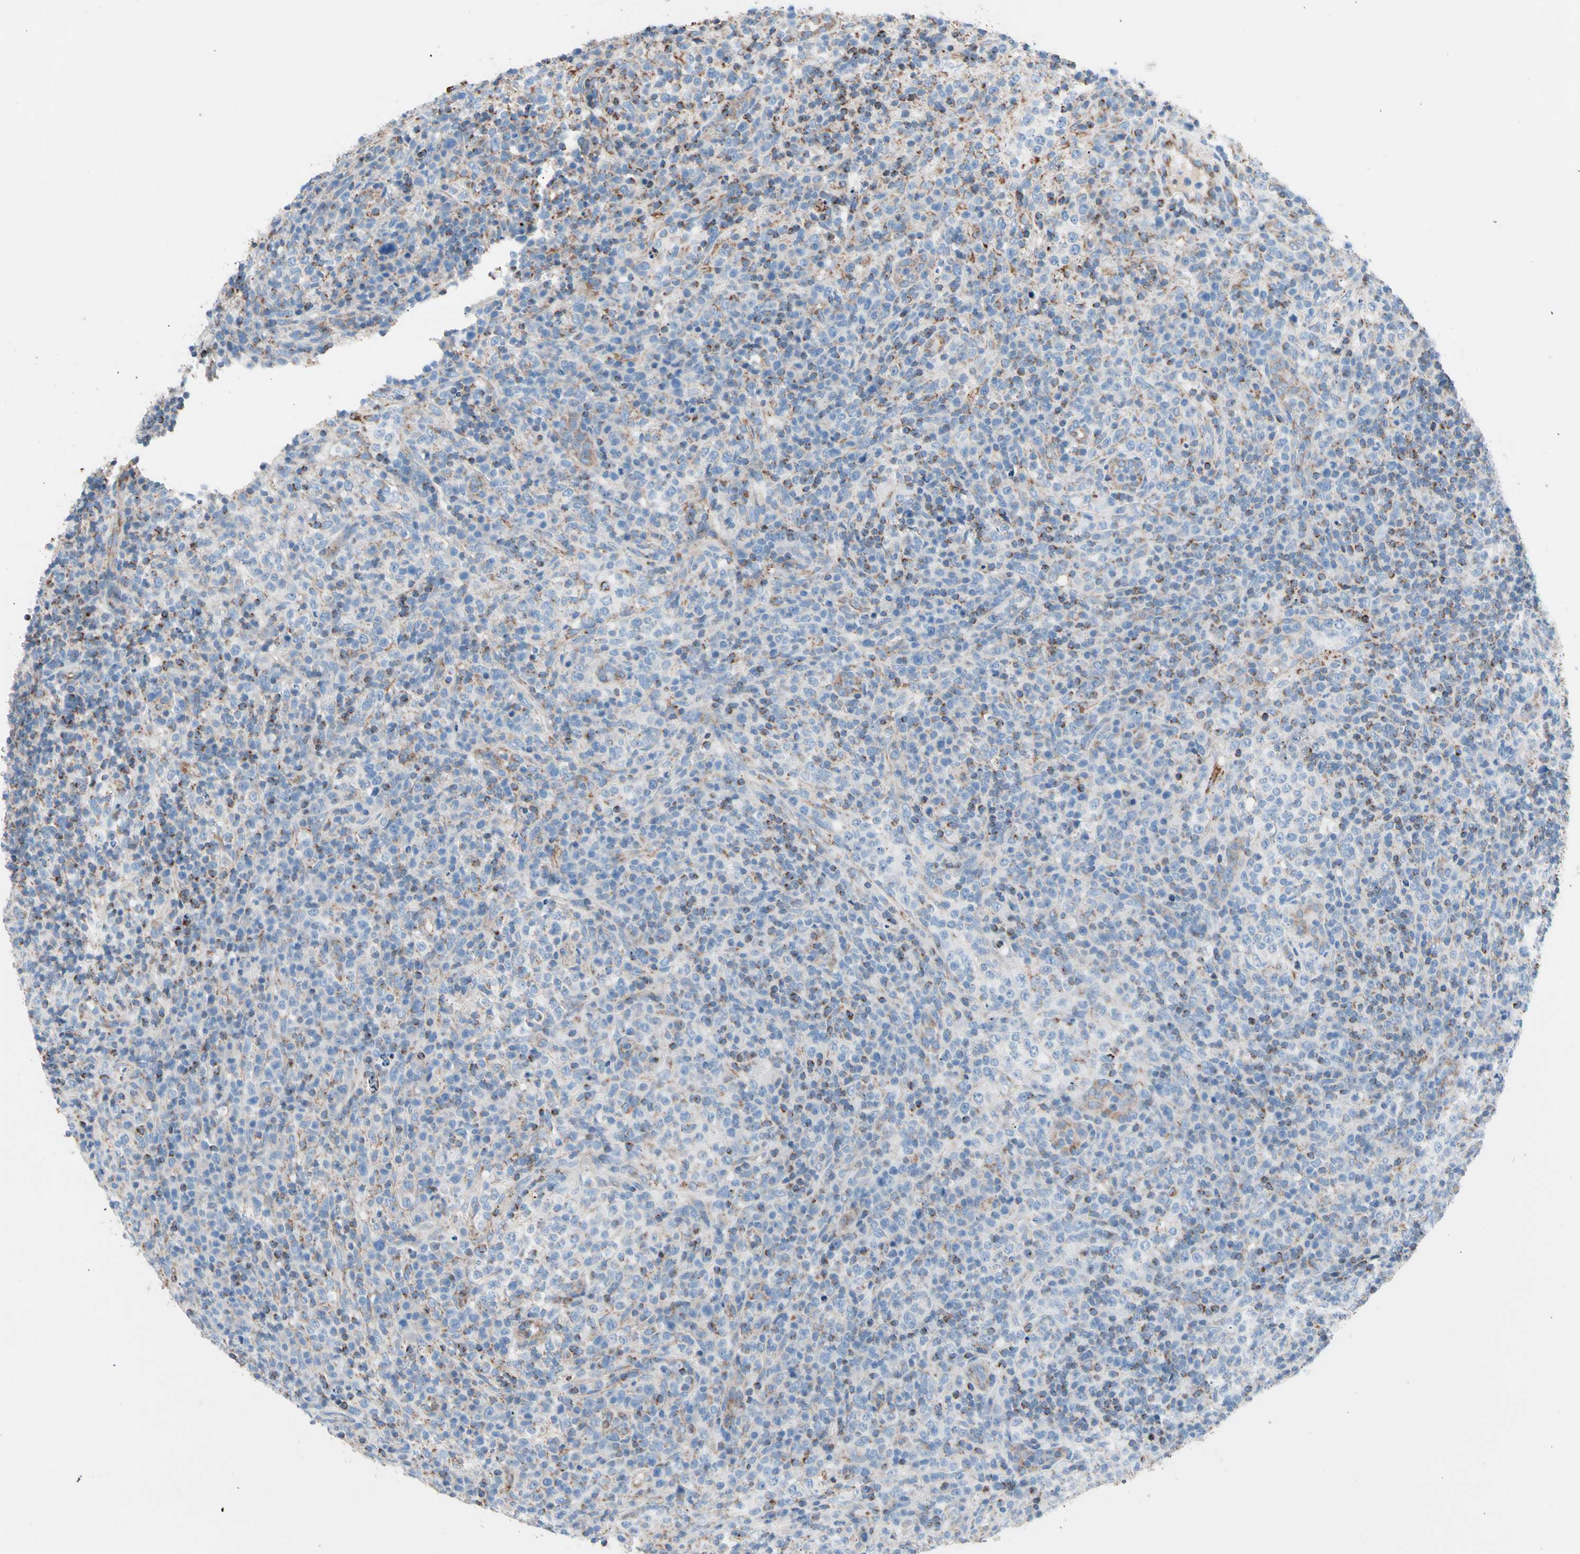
{"staining": {"intensity": "strong", "quantity": "<25%", "location": "cytoplasmic/membranous"}, "tissue": "lymphoma", "cell_type": "Tumor cells", "image_type": "cancer", "snomed": [{"axis": "morphology", "description": "Malignant lymphoma, non-Hodgkin's type, High grade"}, {"axis": "topography", "description": "Lymph node"}], "caption": "Immunohistochemical staining of malignant lymphoma, non-Hodgkin's type (high-grade) reveals strong cytoplasmic/membranous protein positivity in approximately <25% of tumor cells.", "gene": "HK1", "patient": {"sex": "female", "age": 76}}